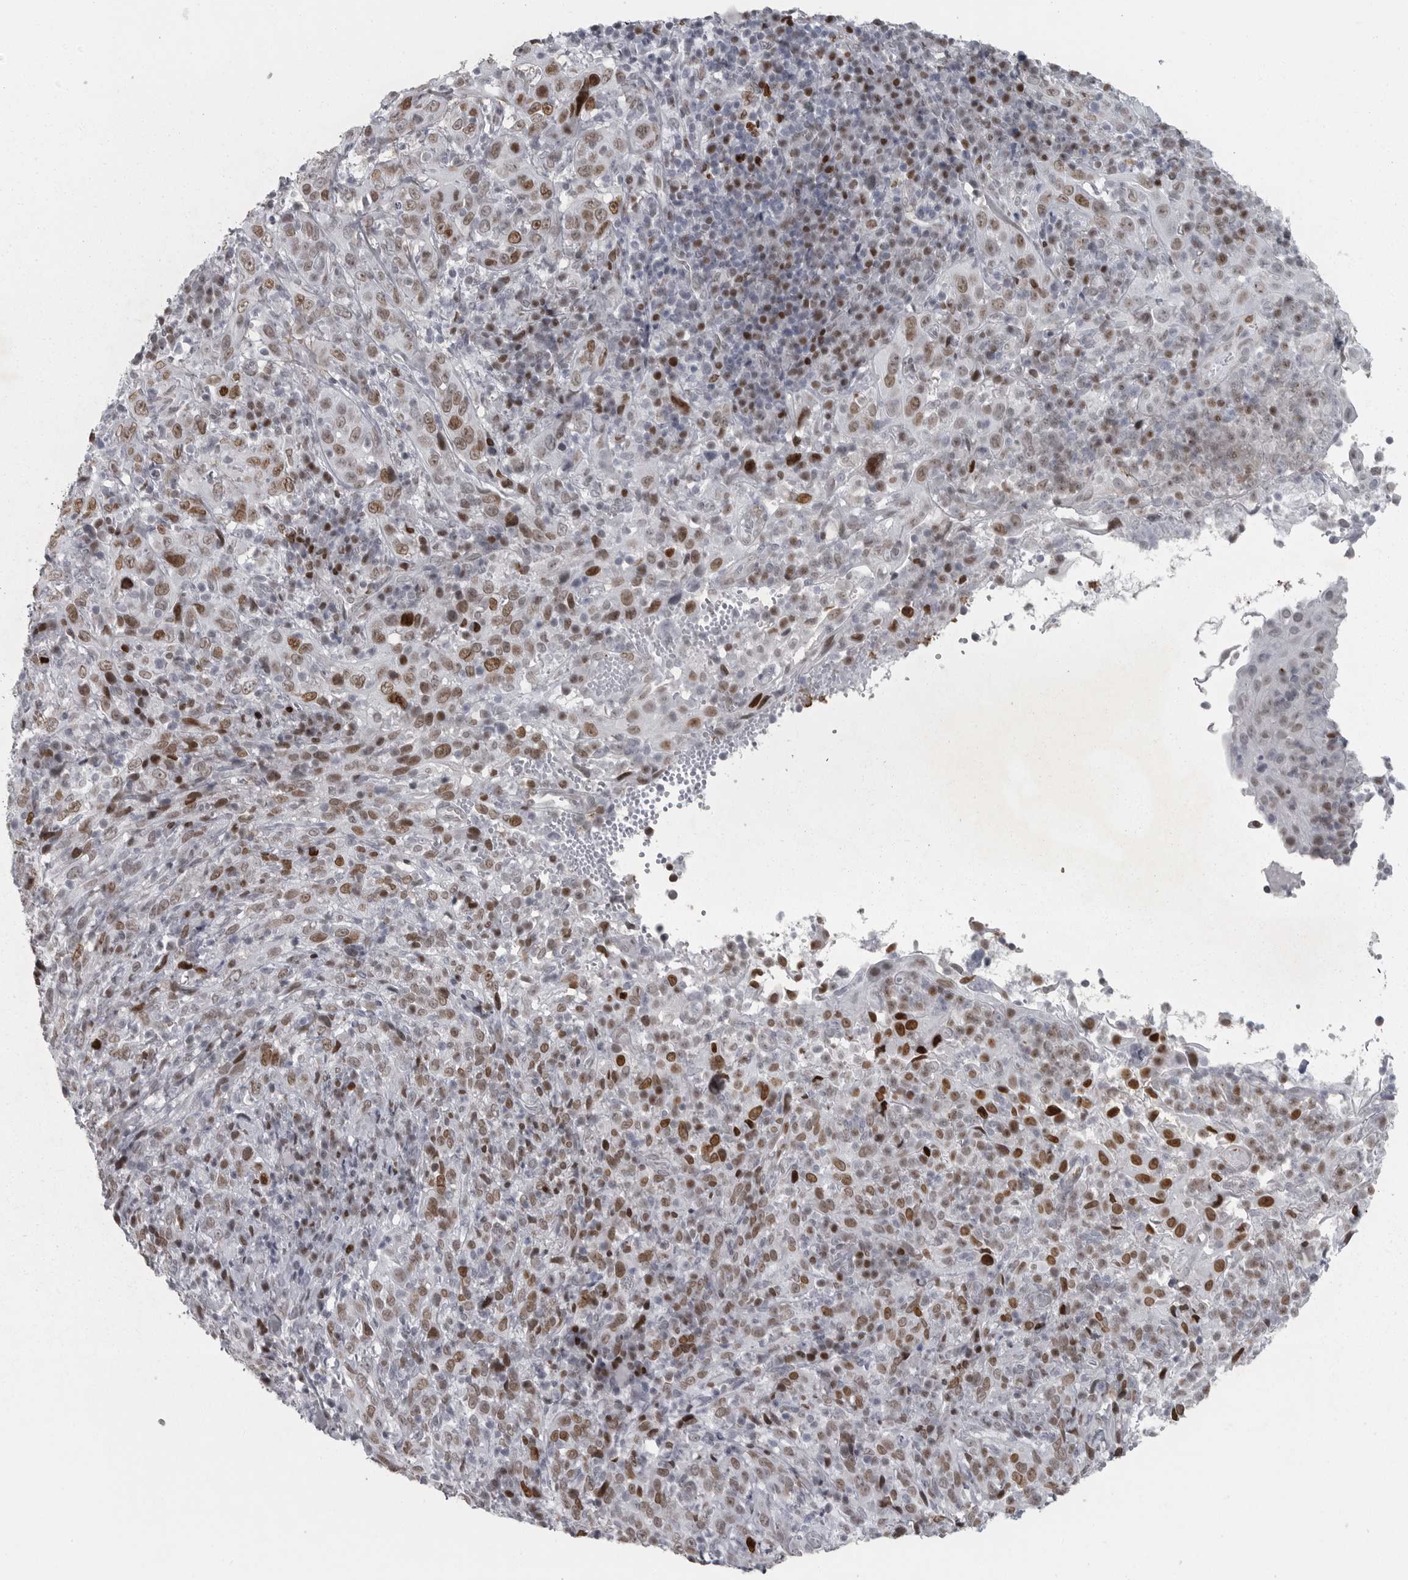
{"staining": {"intensity": "strong", "quantity": "25%-75%", "location": "nuclear"}, "tissue": "cervical cancer", "cell_type": "Tumor cells", "image_type": "cancer", "snomed": [{"axis": "morphology", "description": "Squamous cell carcinoma, NOS"}, {"axis": "topography", "description": "Cervix"}], "caption": "Immunohistochemical staining of human cervical squamous cell carcinoma shows strong nuclear protein positivity in approximately 25%-75% of tumor cells.", "gene": "HMGN3", "patient": {"sex": "female", "age": 46}}